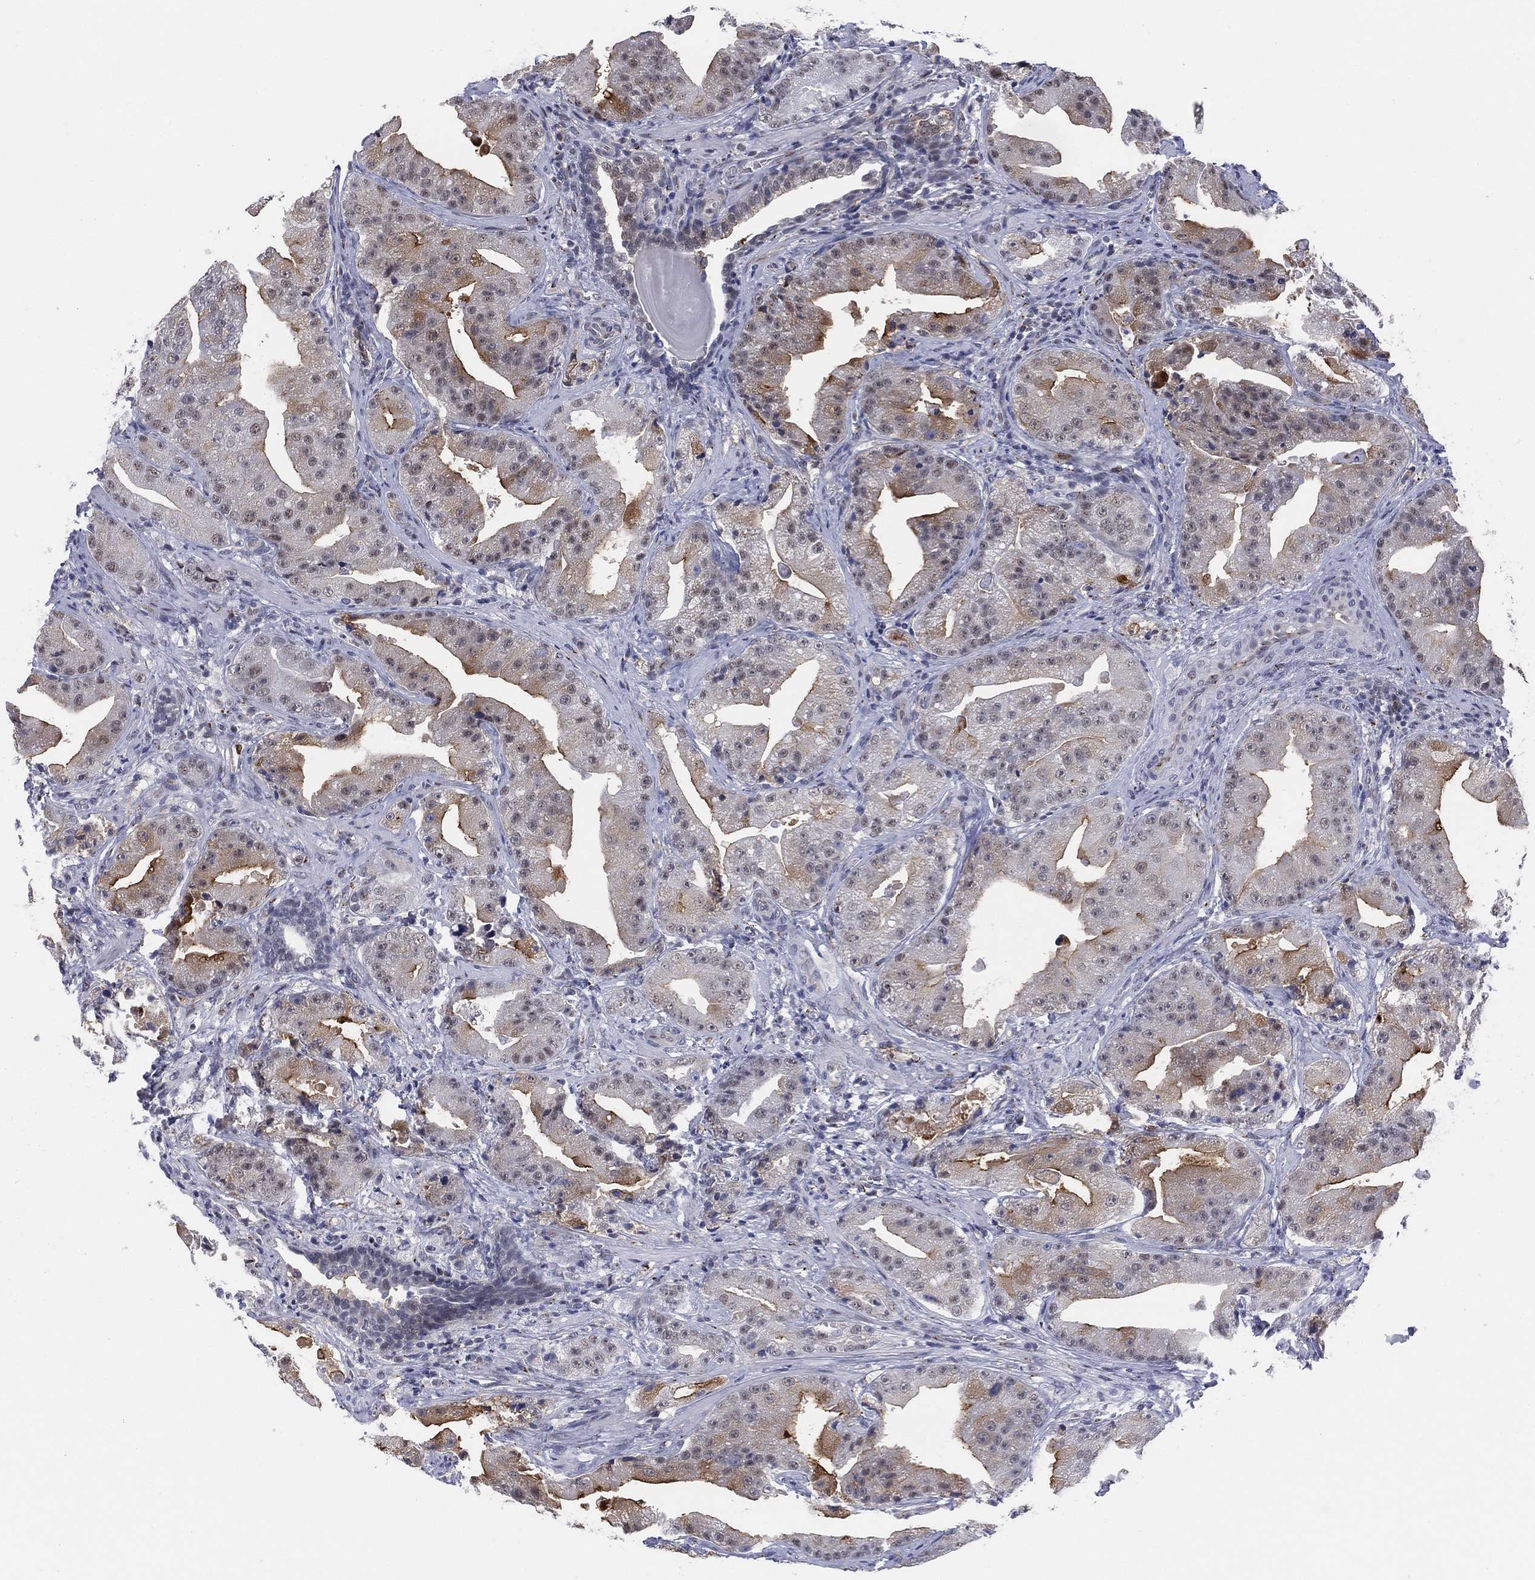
{"staining": {"intensity": "strong", "quantity": "<25%", "location": "cytoplasmic/membranous"}, "tissue": "prostate cancer", "cell_type": "Tumor cells", "image_type": "cancer", "snomed": [{"axis": "morphology", "description": "Adenocarcinoma, Low grade"}, {"axis": "topography", "description": "Prostate"}], "caption": "Prostate cancer tissue demonstrates strong cytoplasmic/membranous expression in approximately <25% of tumor cells, visualized by immunohistochemistry.", "gene": "CD177", "patient": {"sex": "male", "age": 62}}